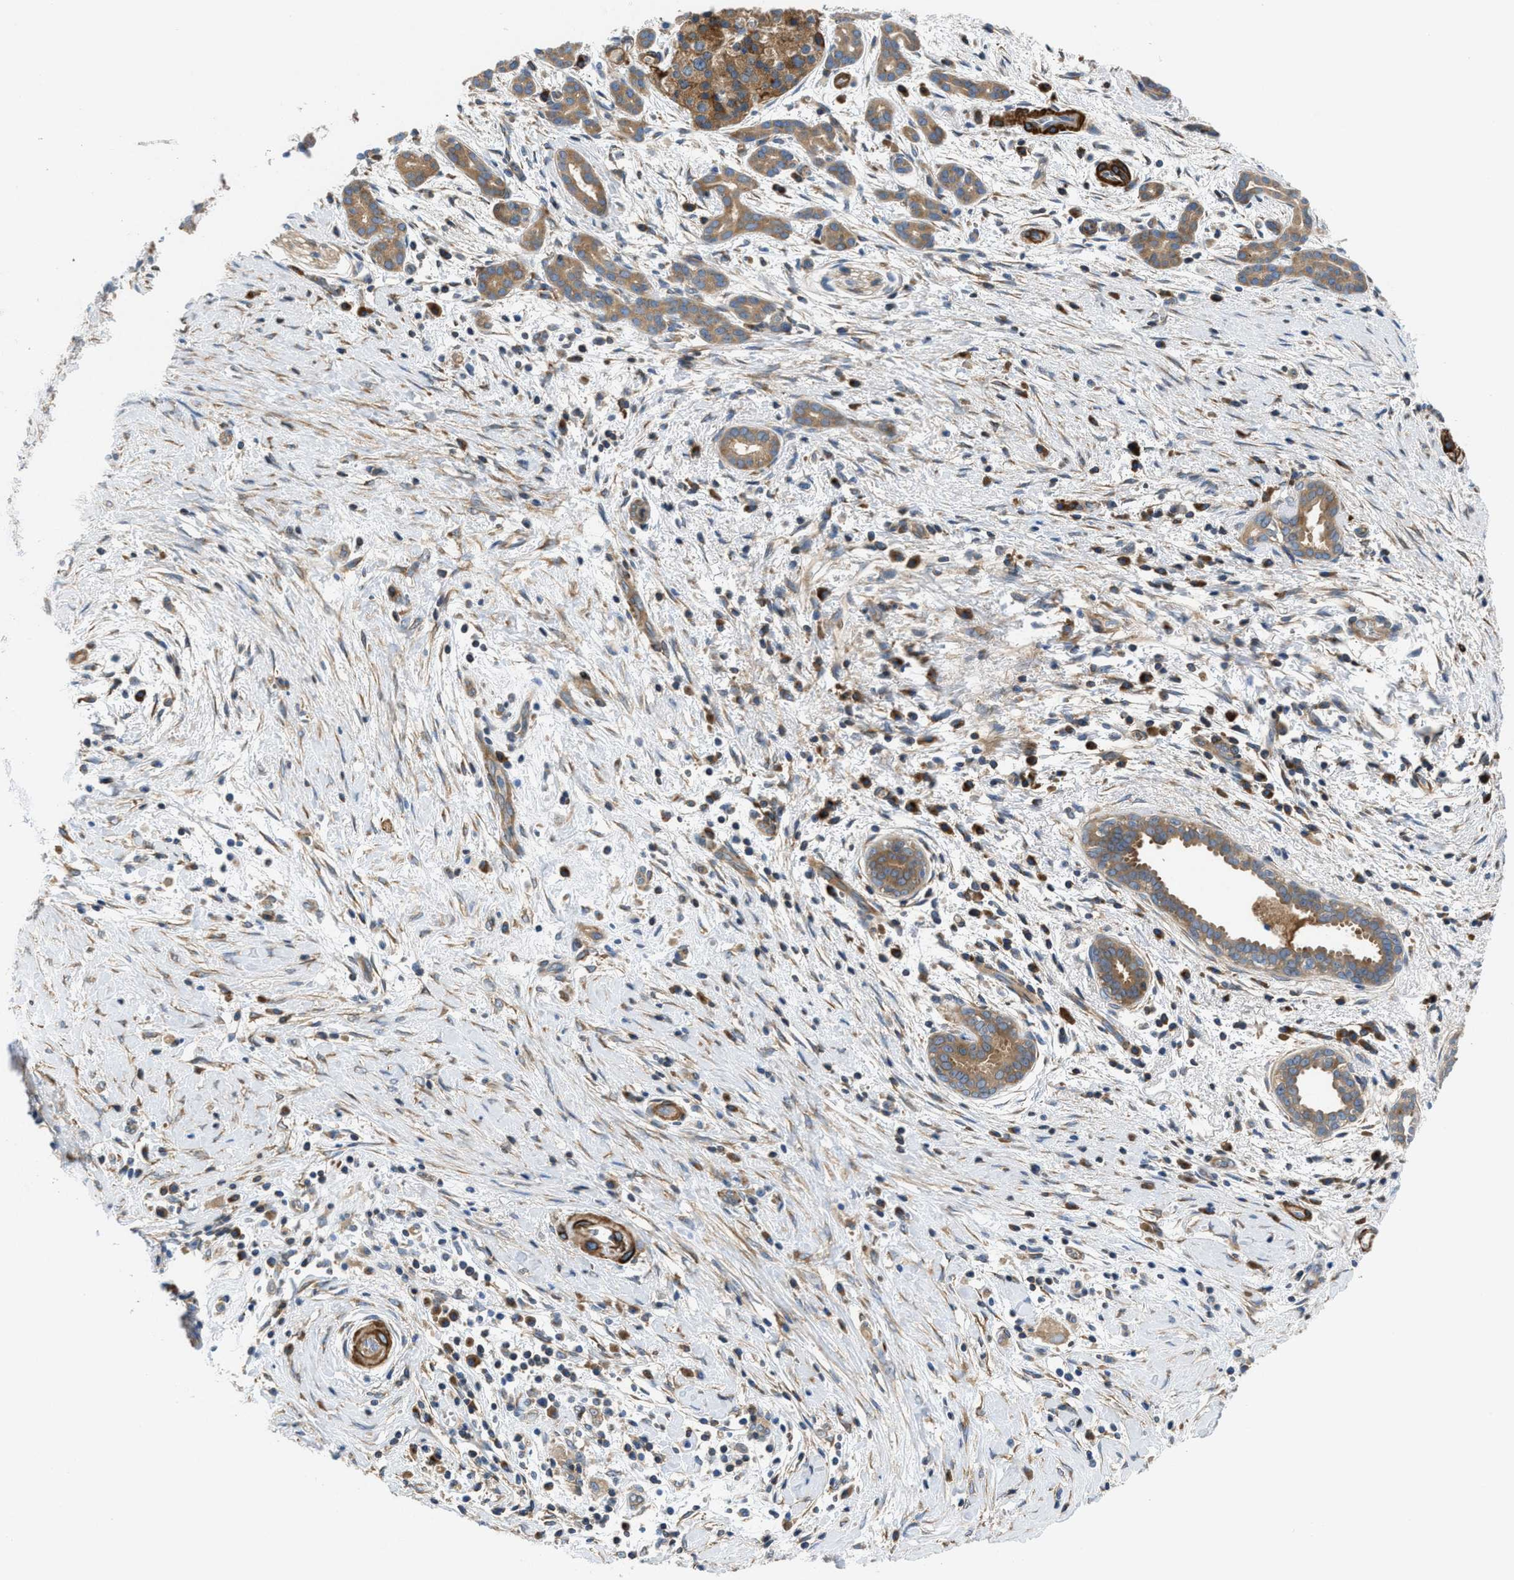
{"staining": {"intensity": "moderate", "quantity": ">75%", "location": "cytoplasmic/membranous"}, "tissue": "pancreatic cancer", "cell_type": "Tumor cells", "image_type": "cancer", "snomed": [{"axis": "morphology", "description": "Adenocarcinoma, NOS"}, {"axis": "topography", "description": "Pancreas"}], "caption": "Moderate cytoplasmic/membranous protein expression is seen in about >75% of tumor cells in pancreatic adenocarcinoma.", "gene": "CHKB", "patient": {"sex": "female", "age": 70}}